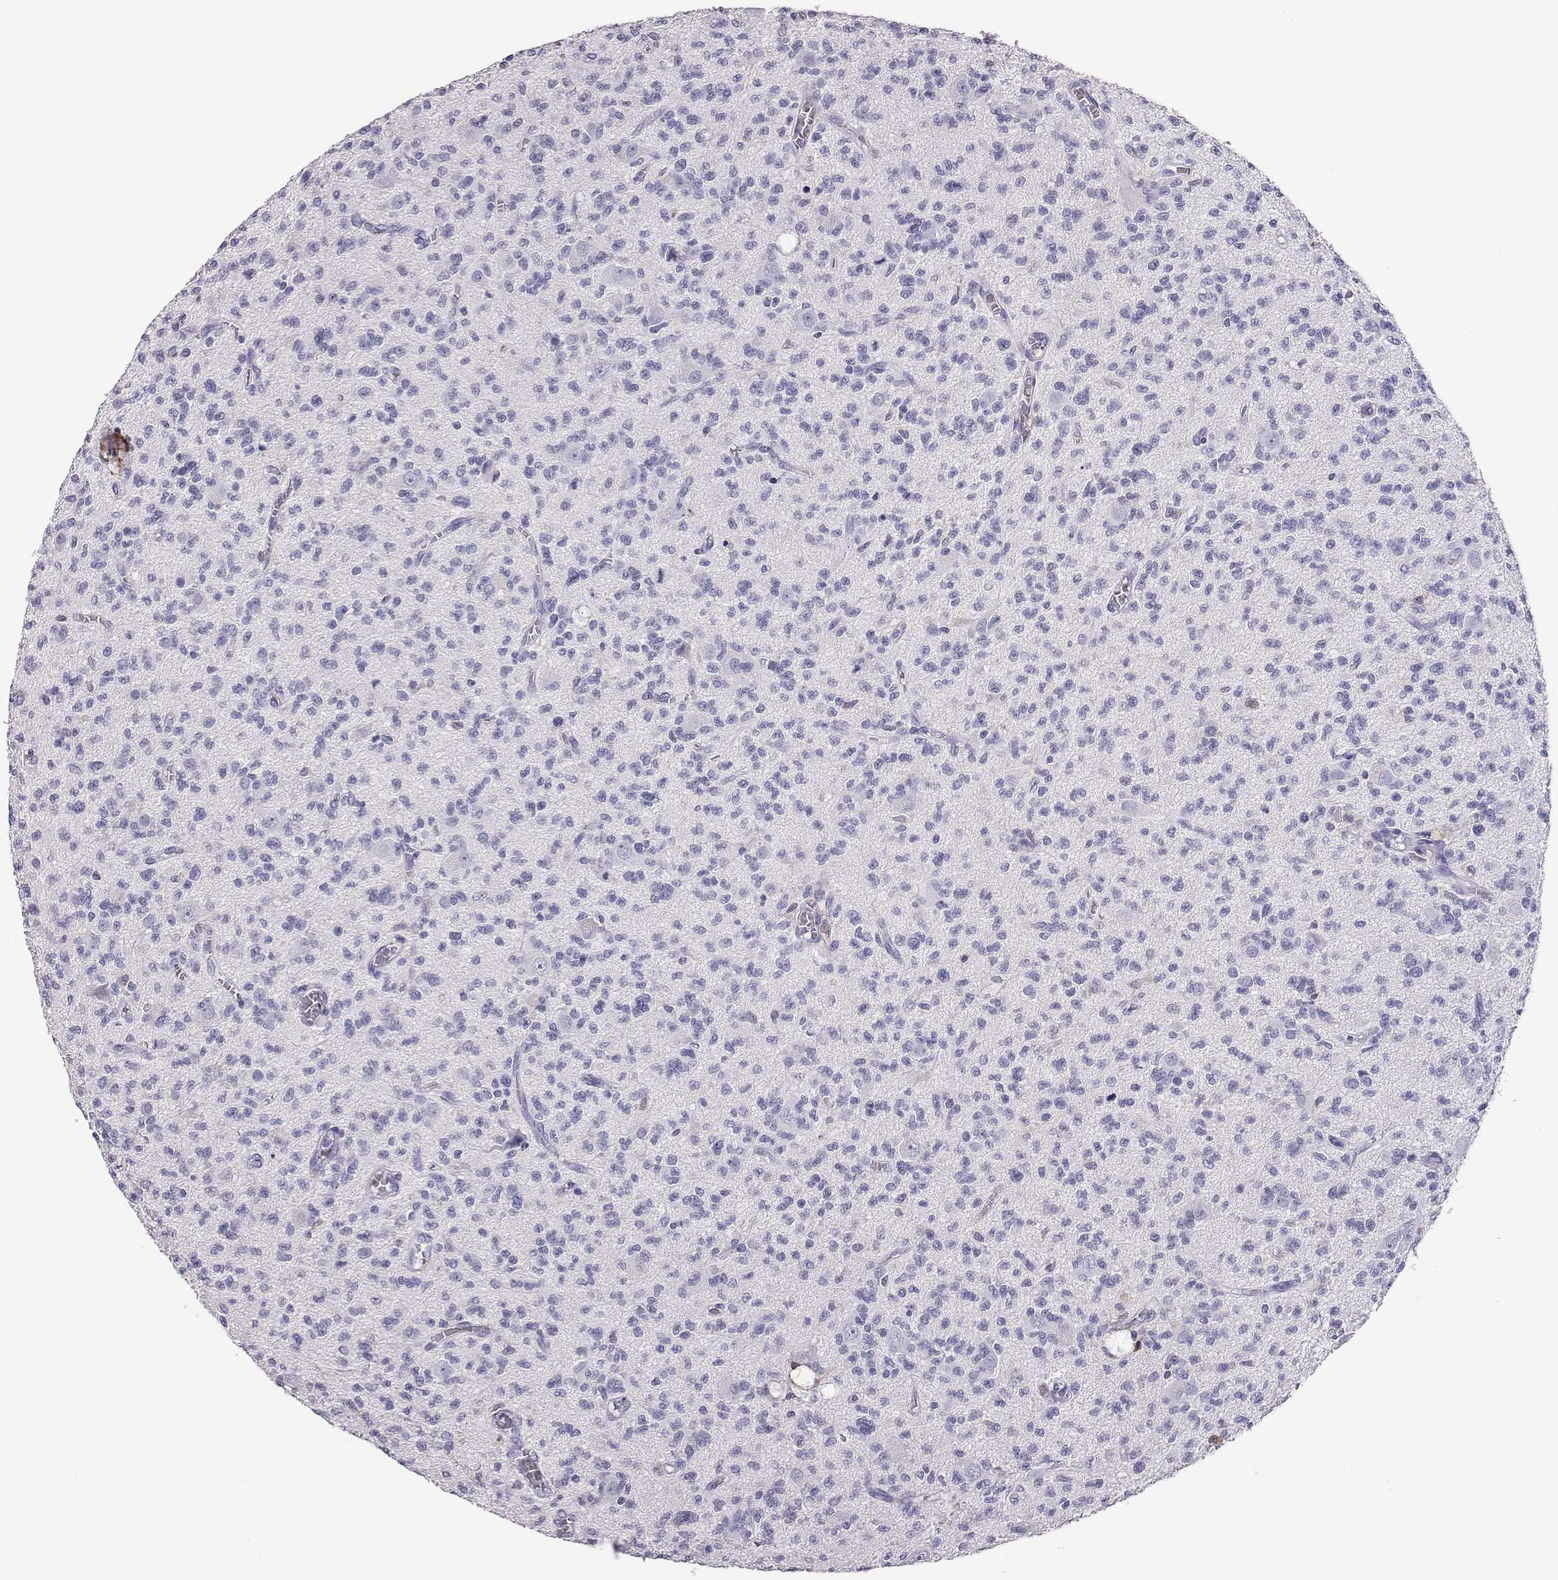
{"staining": {"intensity": "negative", "quantity": "none", "location": "none"}, "tissue": "glioma", "cell_type": "Tumor cells", "image_type": "cancer", "snomed": [{"axis": "morphology", "description": "Glioma, malignant, Low grade"}, {"axis": "topography", "description": "Brain"}], "caption": "Glioma was stained to show a protein in brown. There is no significant expression in tumor cells. Brightfield microscopy of immunohistochemistry (IHC) stained with DAB (3,3'-diaminobenzidine) (brown) and hematoxylin (blue), captured at high magnification.", "gene": "AKR1B1", "patient": {"sex": "male", "age": 64}}